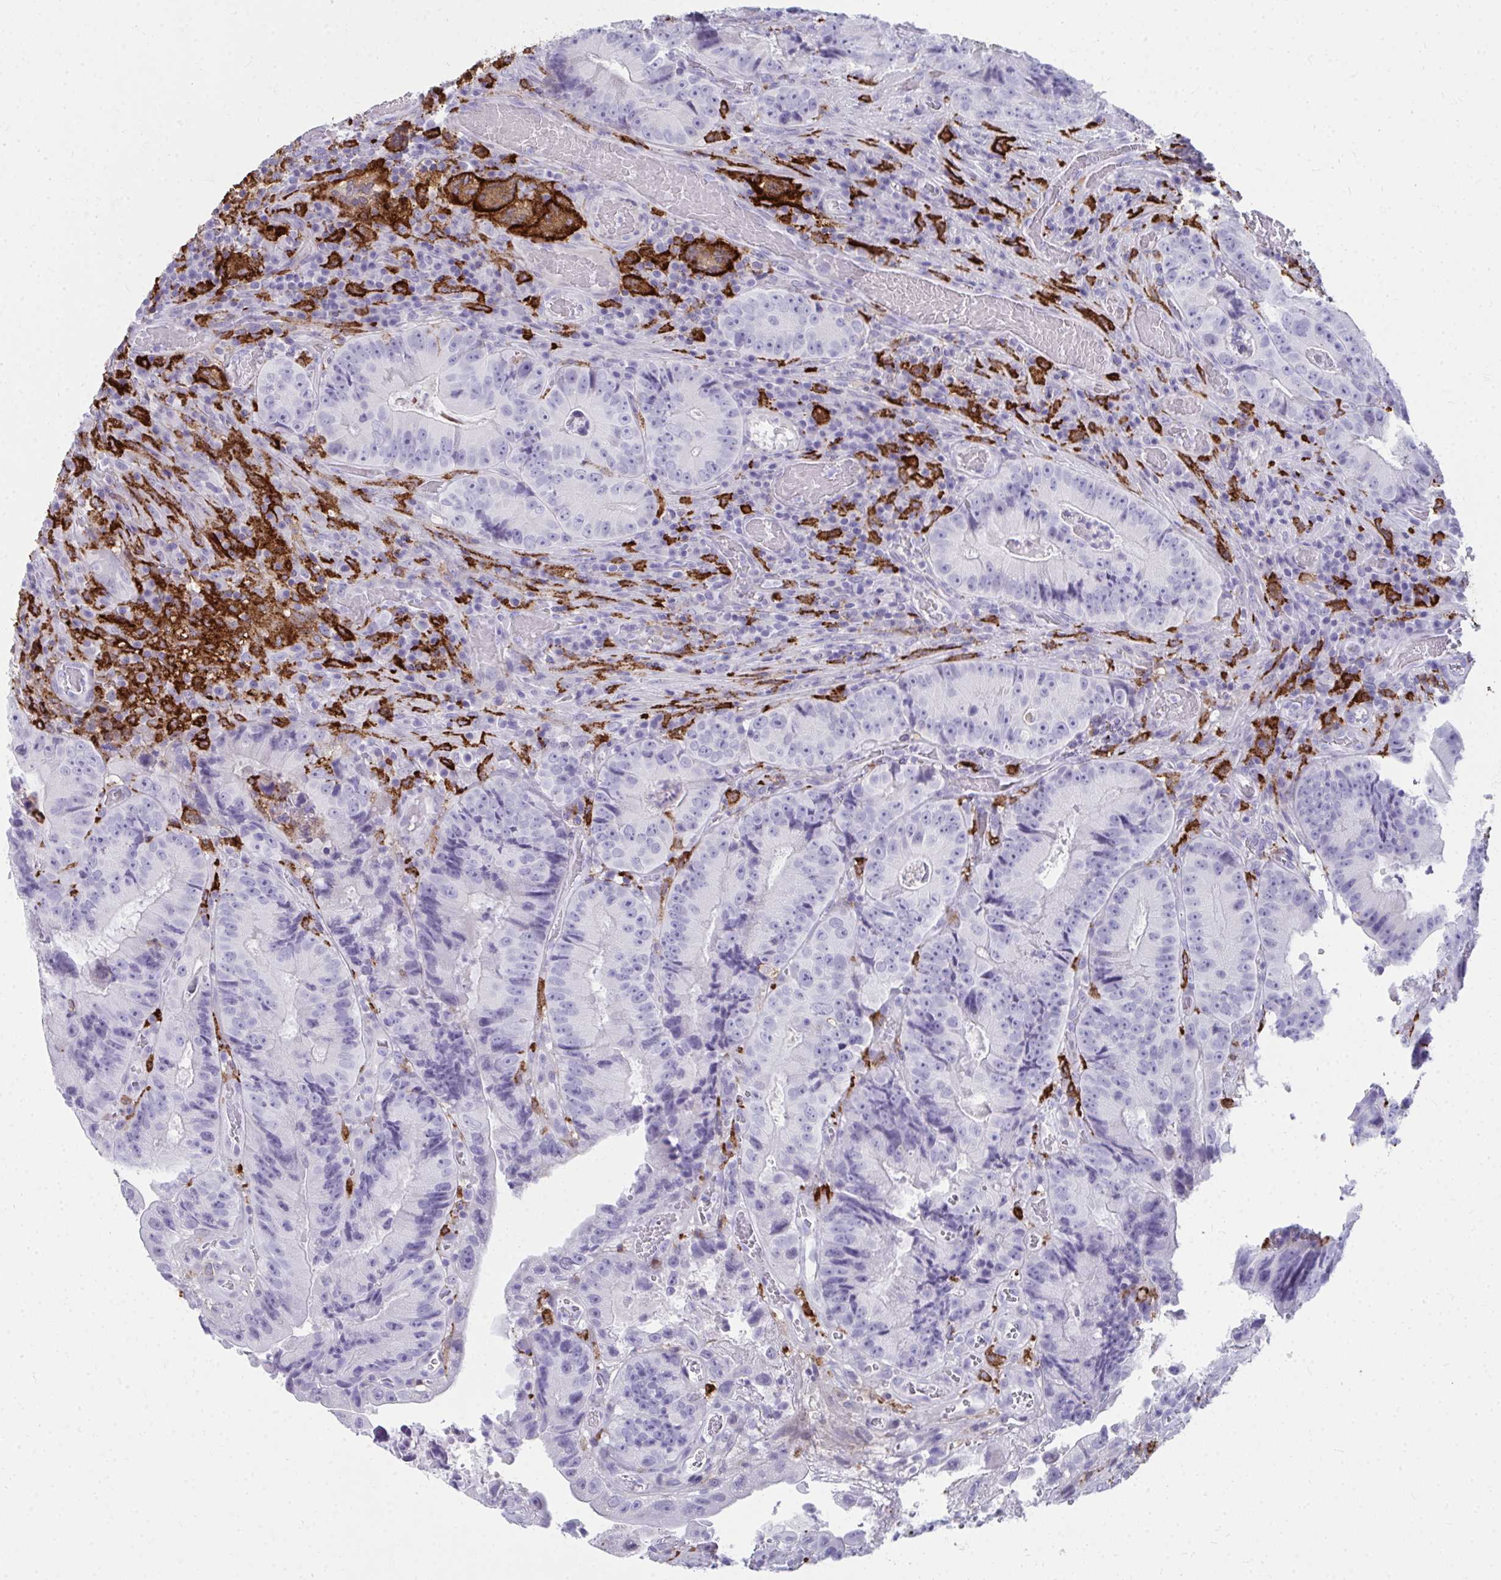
{"staining": {"intensity": "negative", "quantity": "none", "location": "none"}, "tissue": "colorectal cancer", "cell_type": "Tumor cells", "image_type": "cancer", "snomed": [{"axis": "morphology", "description": "Adenocarcinoma, NOS"}, {"axis": "topography", "description": "Colon"}], "caption": "Colorectal cancer stained for a protein using IHC demonstrates no positivity tumor cells.", "gene": "CD163", "patient": {"sex": "female", "age": 86}}